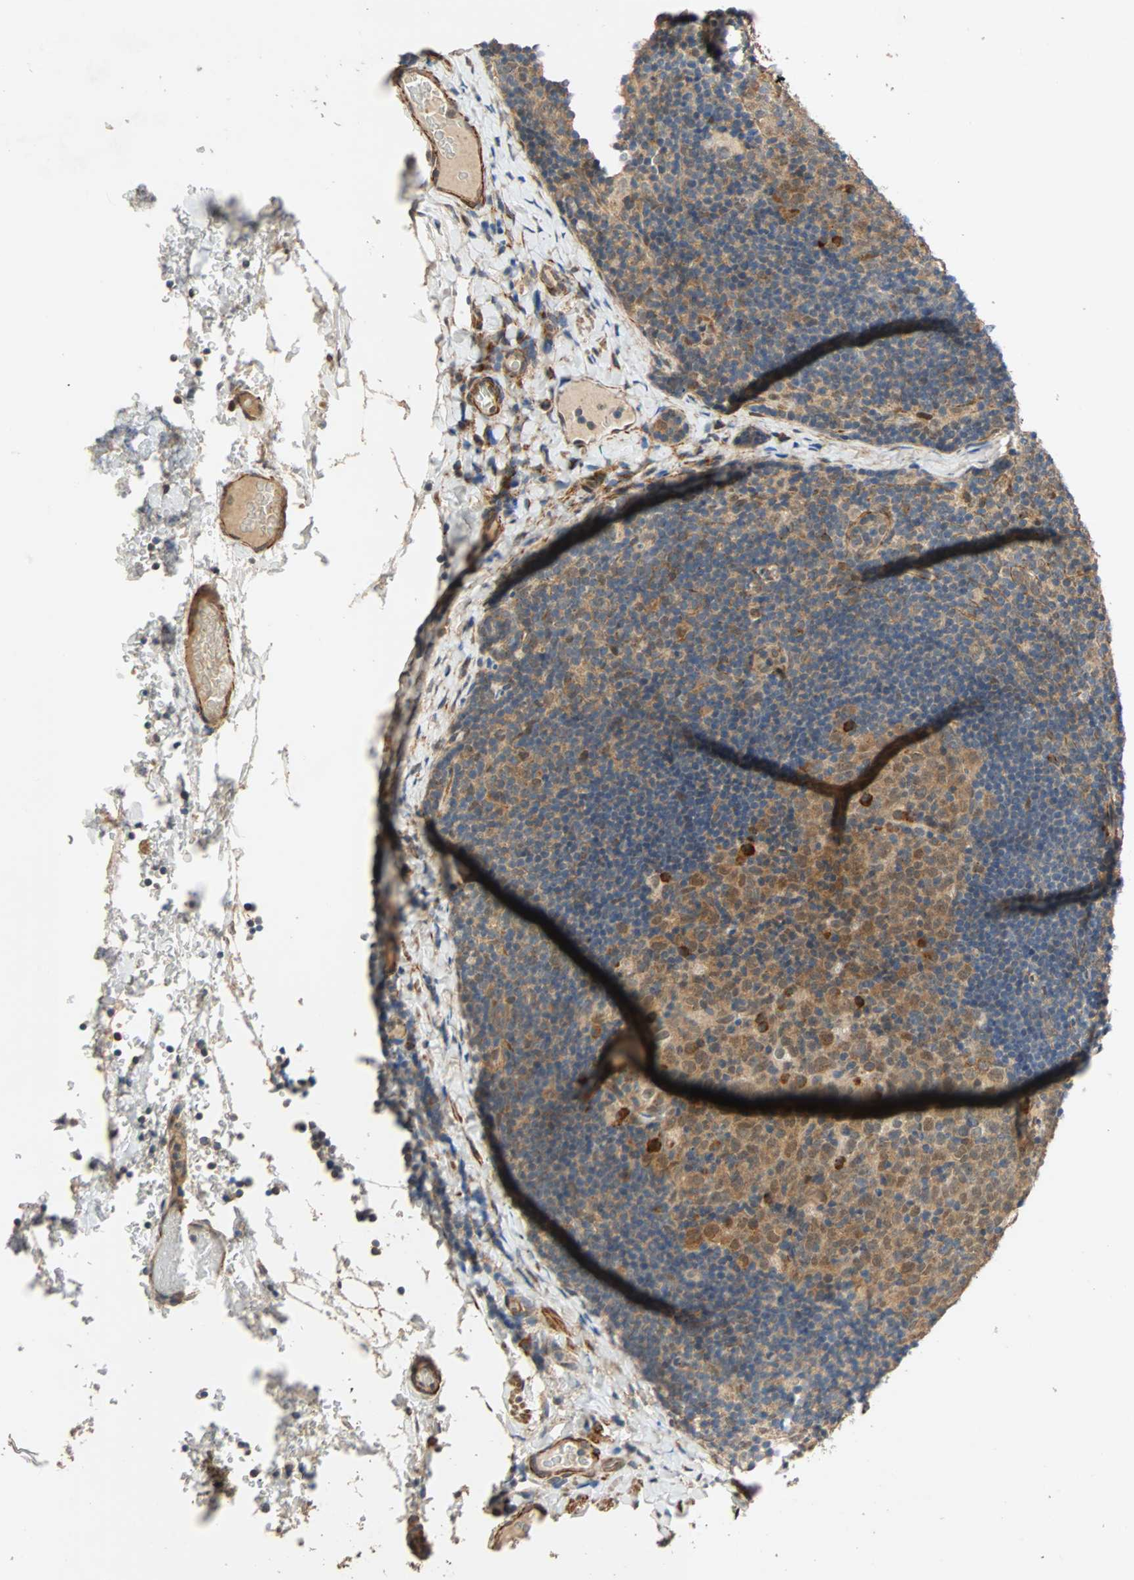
{"staining": {"intensity": "moderate", "quantity": ">75%", "location": "cytoplasmic/membranous"}, "tissue": "lymph node", "cell_type": "Germinal center cells", "image_type": "normal", "snomed": [{"axis": "morphology", "description": "Normal tissue, NOS"}, {"axis": "topography", "description": "Lymph node"}], "caption": "The immunohistochemical stain shows moderate cytoplasmic/membranous positivity in germinal center cells of normal lymph node.", "gene": "QSER1", "patient": {"sex": "female", "age": 14}}